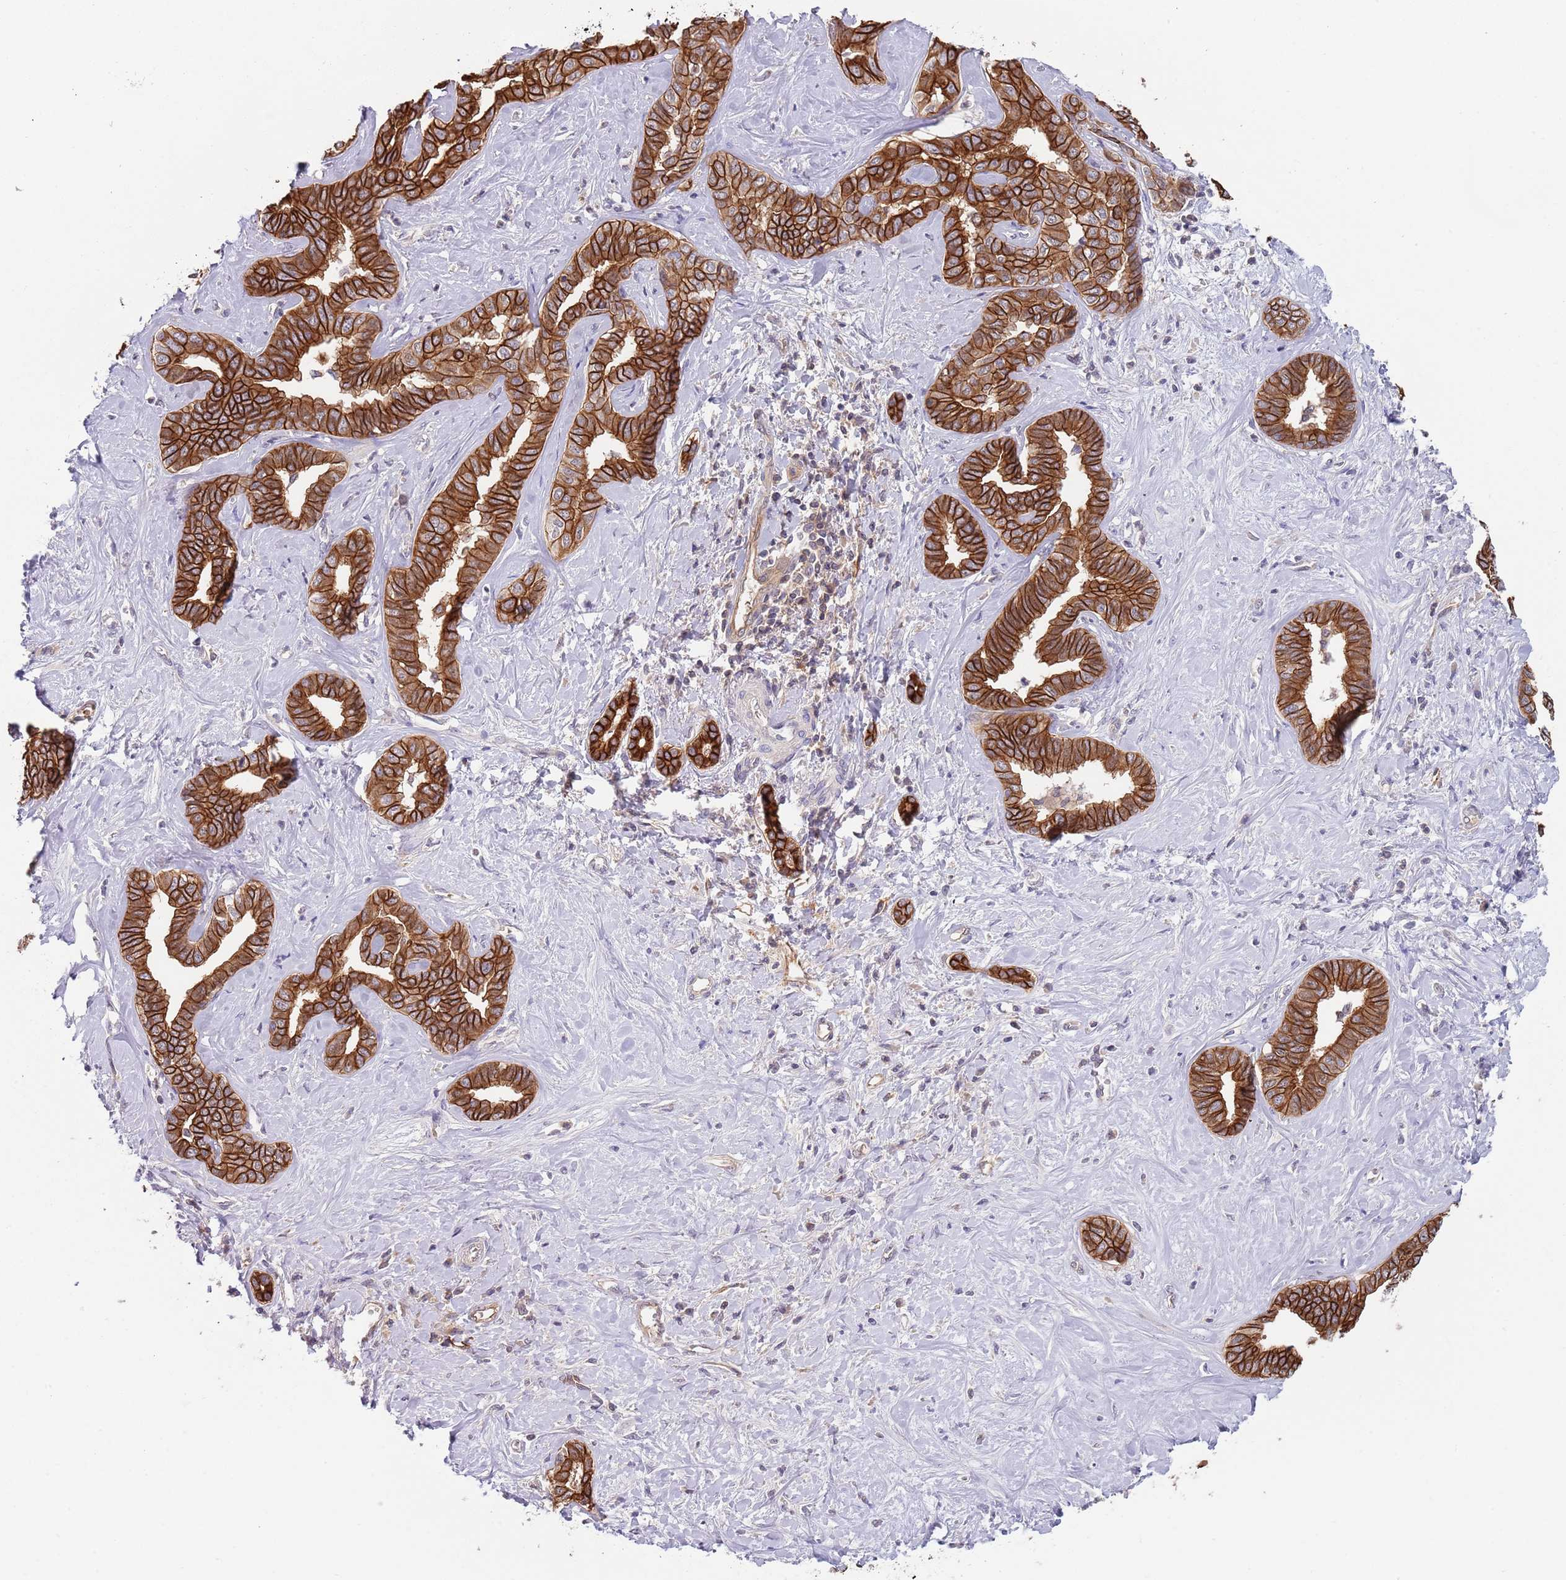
{"staining": {"intensity": "strong", "quantity": ">75%", "location": "cytoplasmic/membranous"}, "tissue": "liver cancer", "cell_type": "Tumor cells", "image_type": "cancer", "snomed": [{"axis": "morphology", "description": "Cholangiocarcinoma"}, {"axis": "topography", "description": "Liver"}], "caption": "Tumor cells show high levels of strong cytoplasmic/membranous expression in approximately >75% of cells in human liver cancer.", "gene": "GSDMD", "patient": {"sex": "female", "age": 77}}